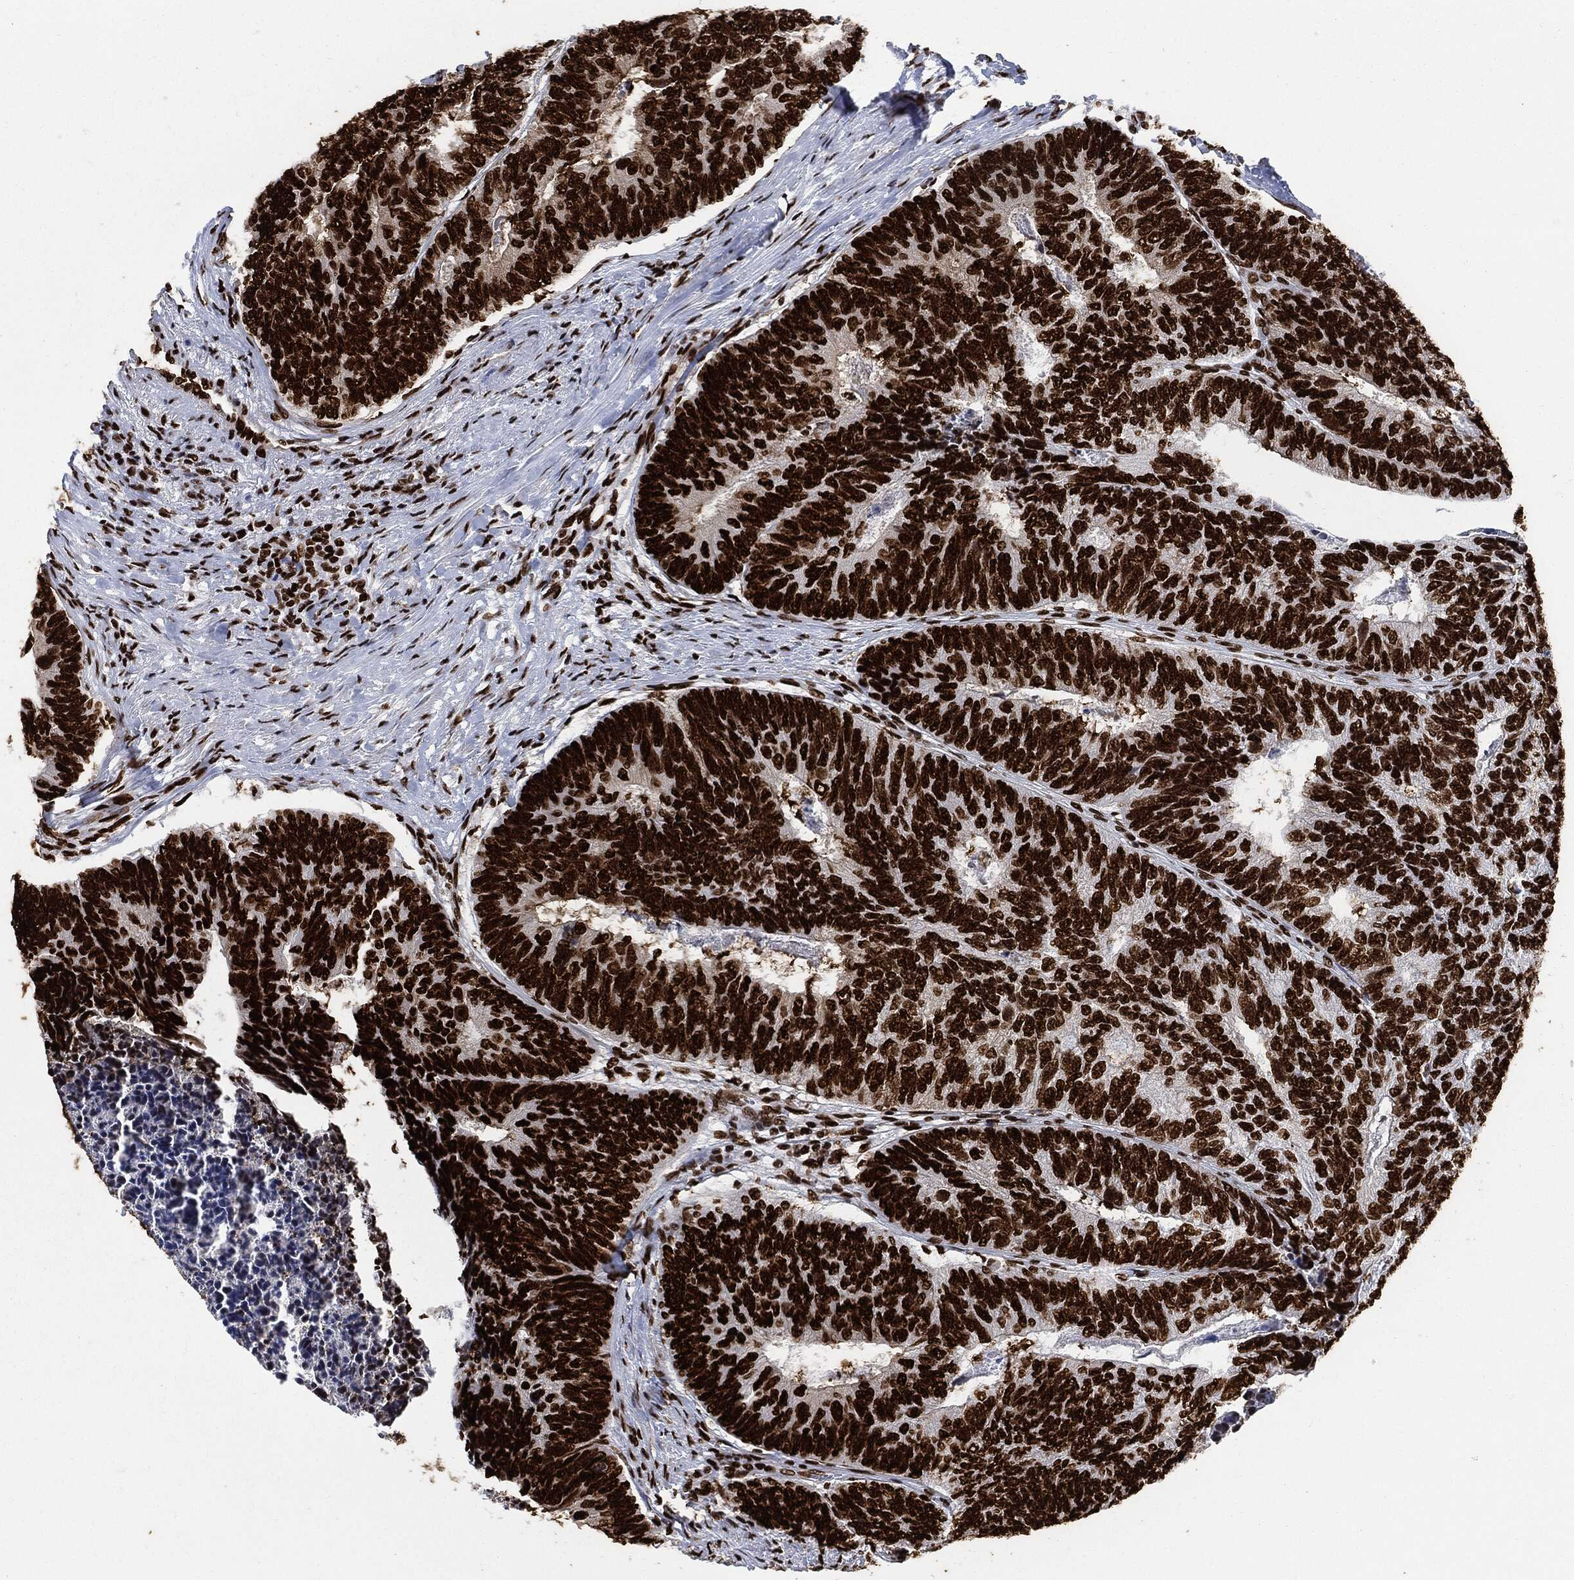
{"staining": {"intensity": "strong", "quantity": ">75%", "location": "nuclear"}, "tissue": "colorectal cancer", "cell_type": "Tumor cells", "image_type": "cancer", "snomed": [{"axis": "morphology", "description": "Adenocarcinoma, NOS"}, {"axis": "topography", "description": "Colon"}], "caption": "IHC staining of colorectal cancer (adenocarcinoma), which demonstrates high levels of strong nuclear positivity in approximately >75% of tumor cells indicating strong nuclear protein expression. The staining was performed using DAB (3,3'-diaminobenzidine) (brown) for protein detection and nuclei were counterstained in hematoxylin (blue).", "gene": "RECQL", "patient": {"sex": "female", "age": 67}}